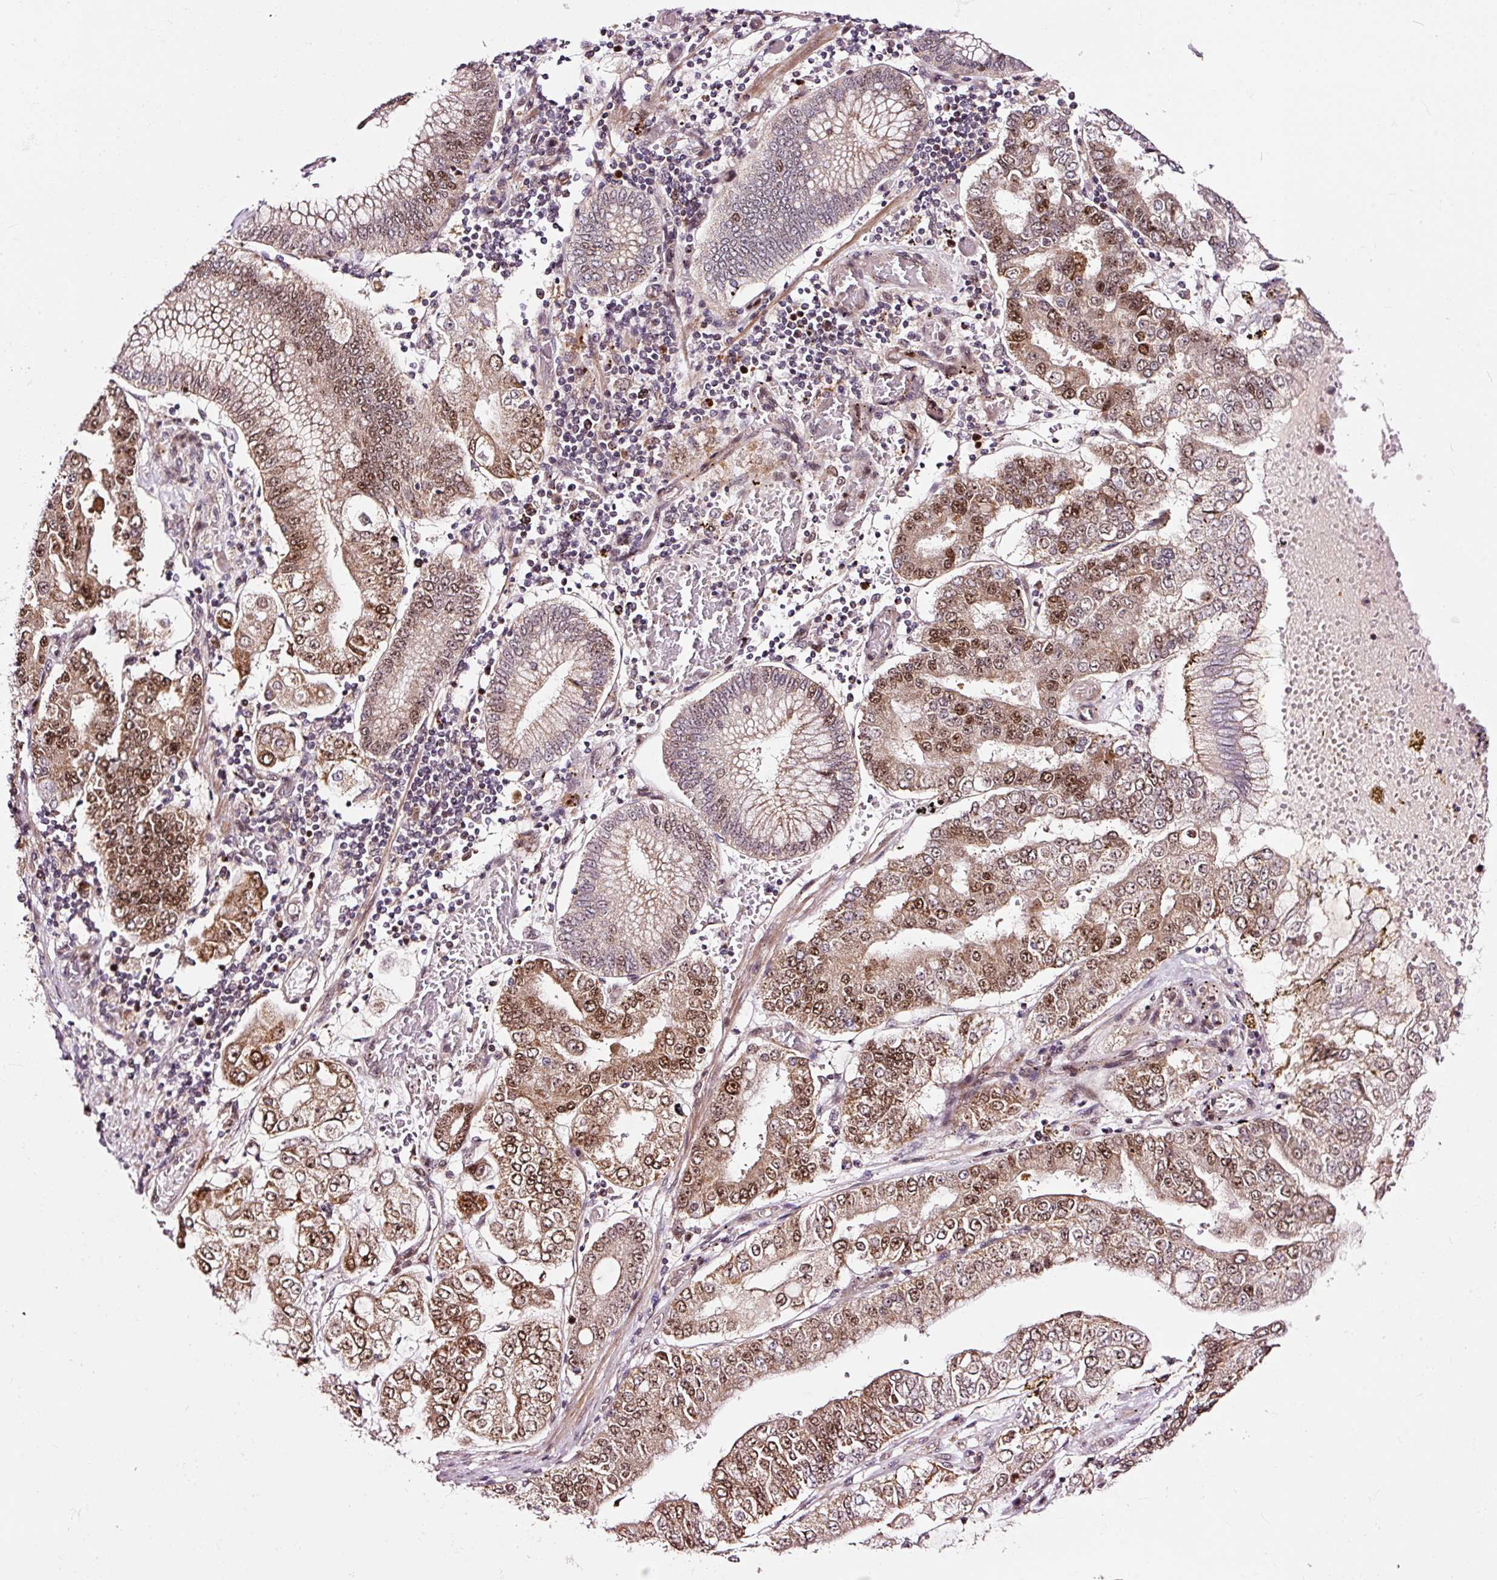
{"staining": {"intensity": "moderate", "quantity": ">75%", "location": "cytoplasmic/membranous,nuclear"}, "tissue": "stomach cancer", "cell_type": "Tumor cells", "image_type": "cancer", "snomed": [{"axis": "morphology", "description": "Adenocarcinoma, NOS"}, {"axis": "topography", "description": "Stomach"}], "caption": "Immunohistochemical staining of adenocarcinoma (stomach) displays moderate cytoplasmic/membranous and nuclear protein expression in about >75% of tumor cells. (IHC, brightfield microscopy, high magnification).", "gene": "RFC4", "patient": {"sex": "male", "age": 76}}